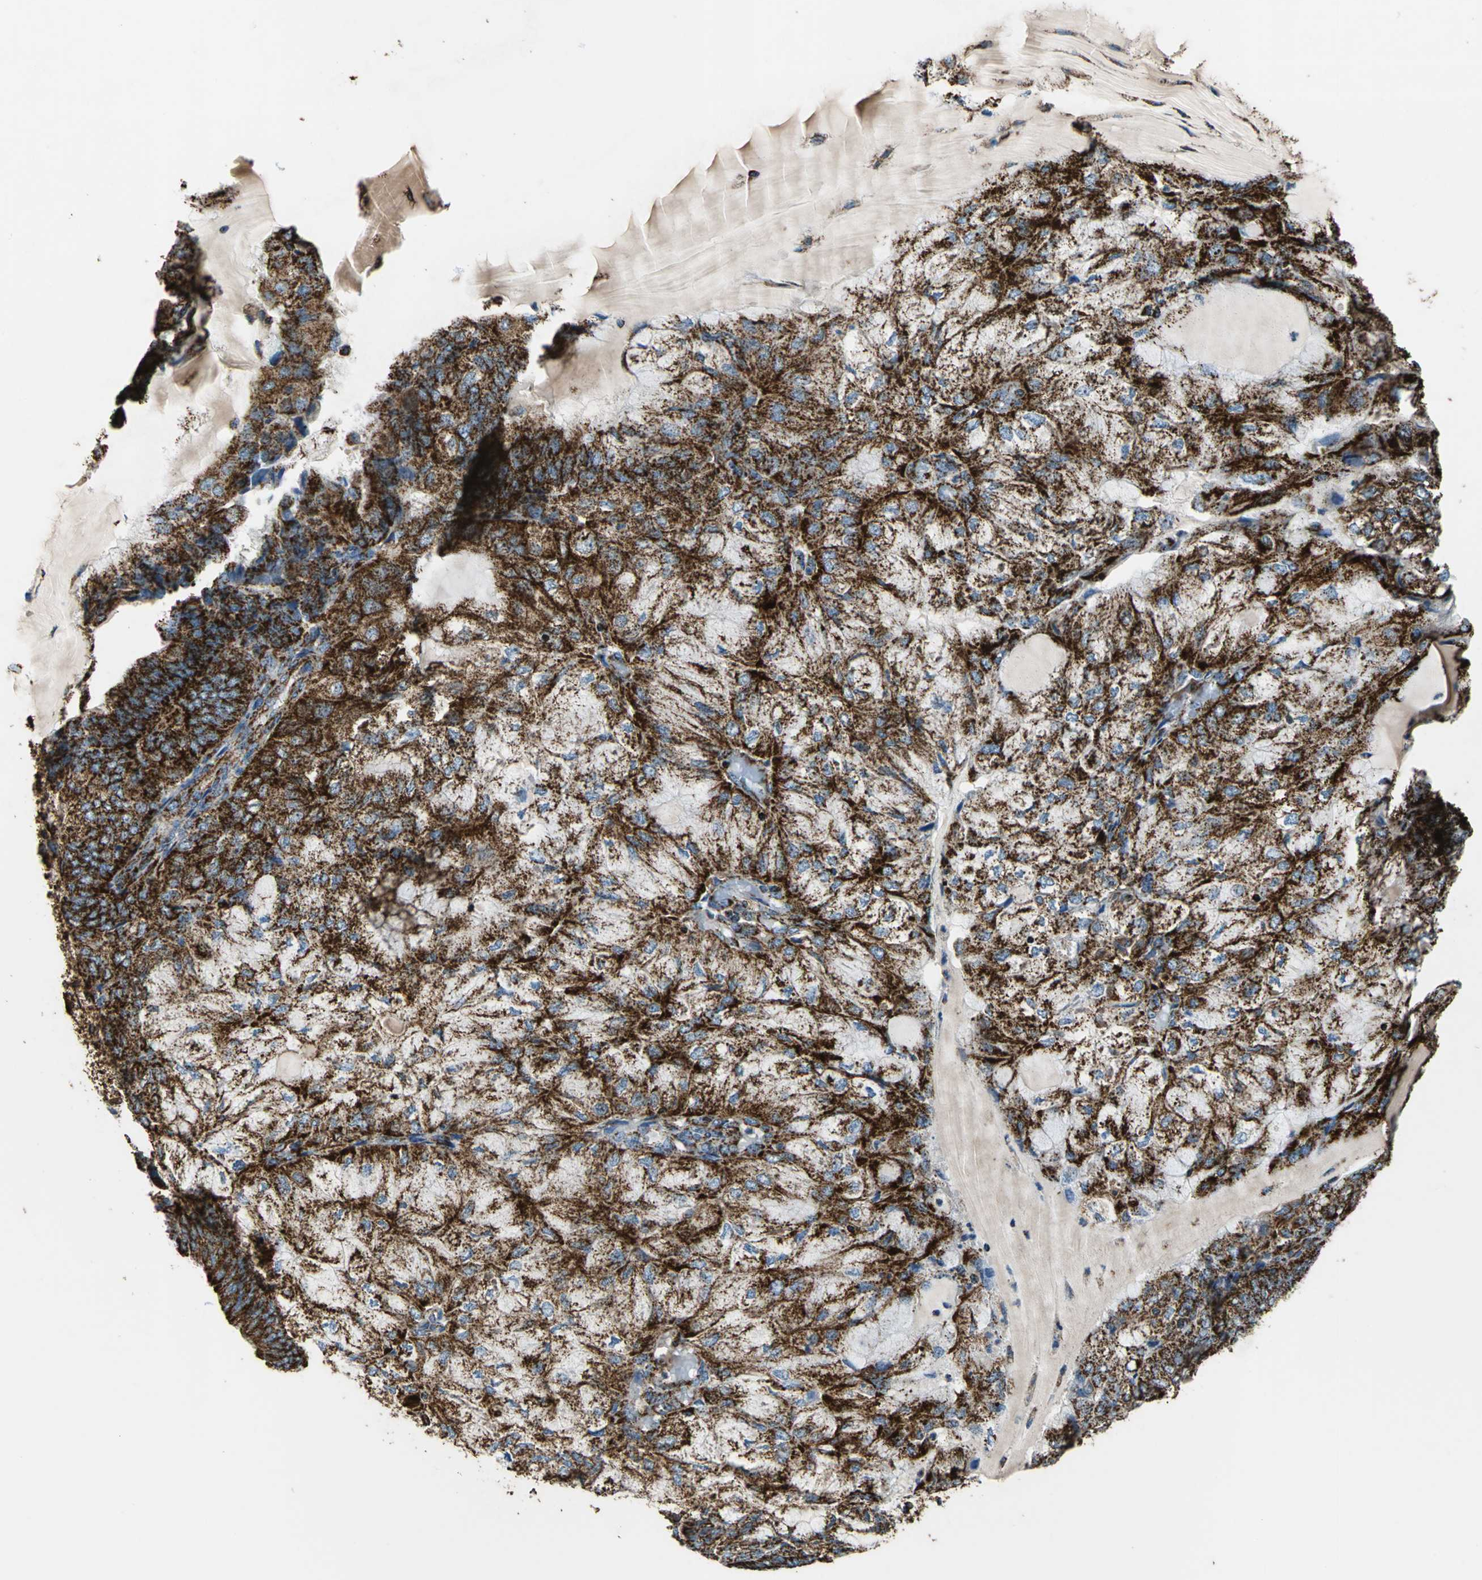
{"staining": {"intensity": "strong", "quantity": ">75%", "location": "cytoplasmic/membranous"}, "tissue": "endometrial cancer", "cell_type": "Tumor cells", "image_type": "cancer", "snomed": [{"axis": "morphology", "description": "Adenocarcinoma, NOS"}, {"axis": "topography", "description": "Endometrium"}], "caption": "Strong cytoplasmic/membranous protein staining is identified in approximately >75% of tumor cells in adenocarcinoma (endometrial).", "gene": "ECH1", "patient": {"sex": "female", "age": 81}}